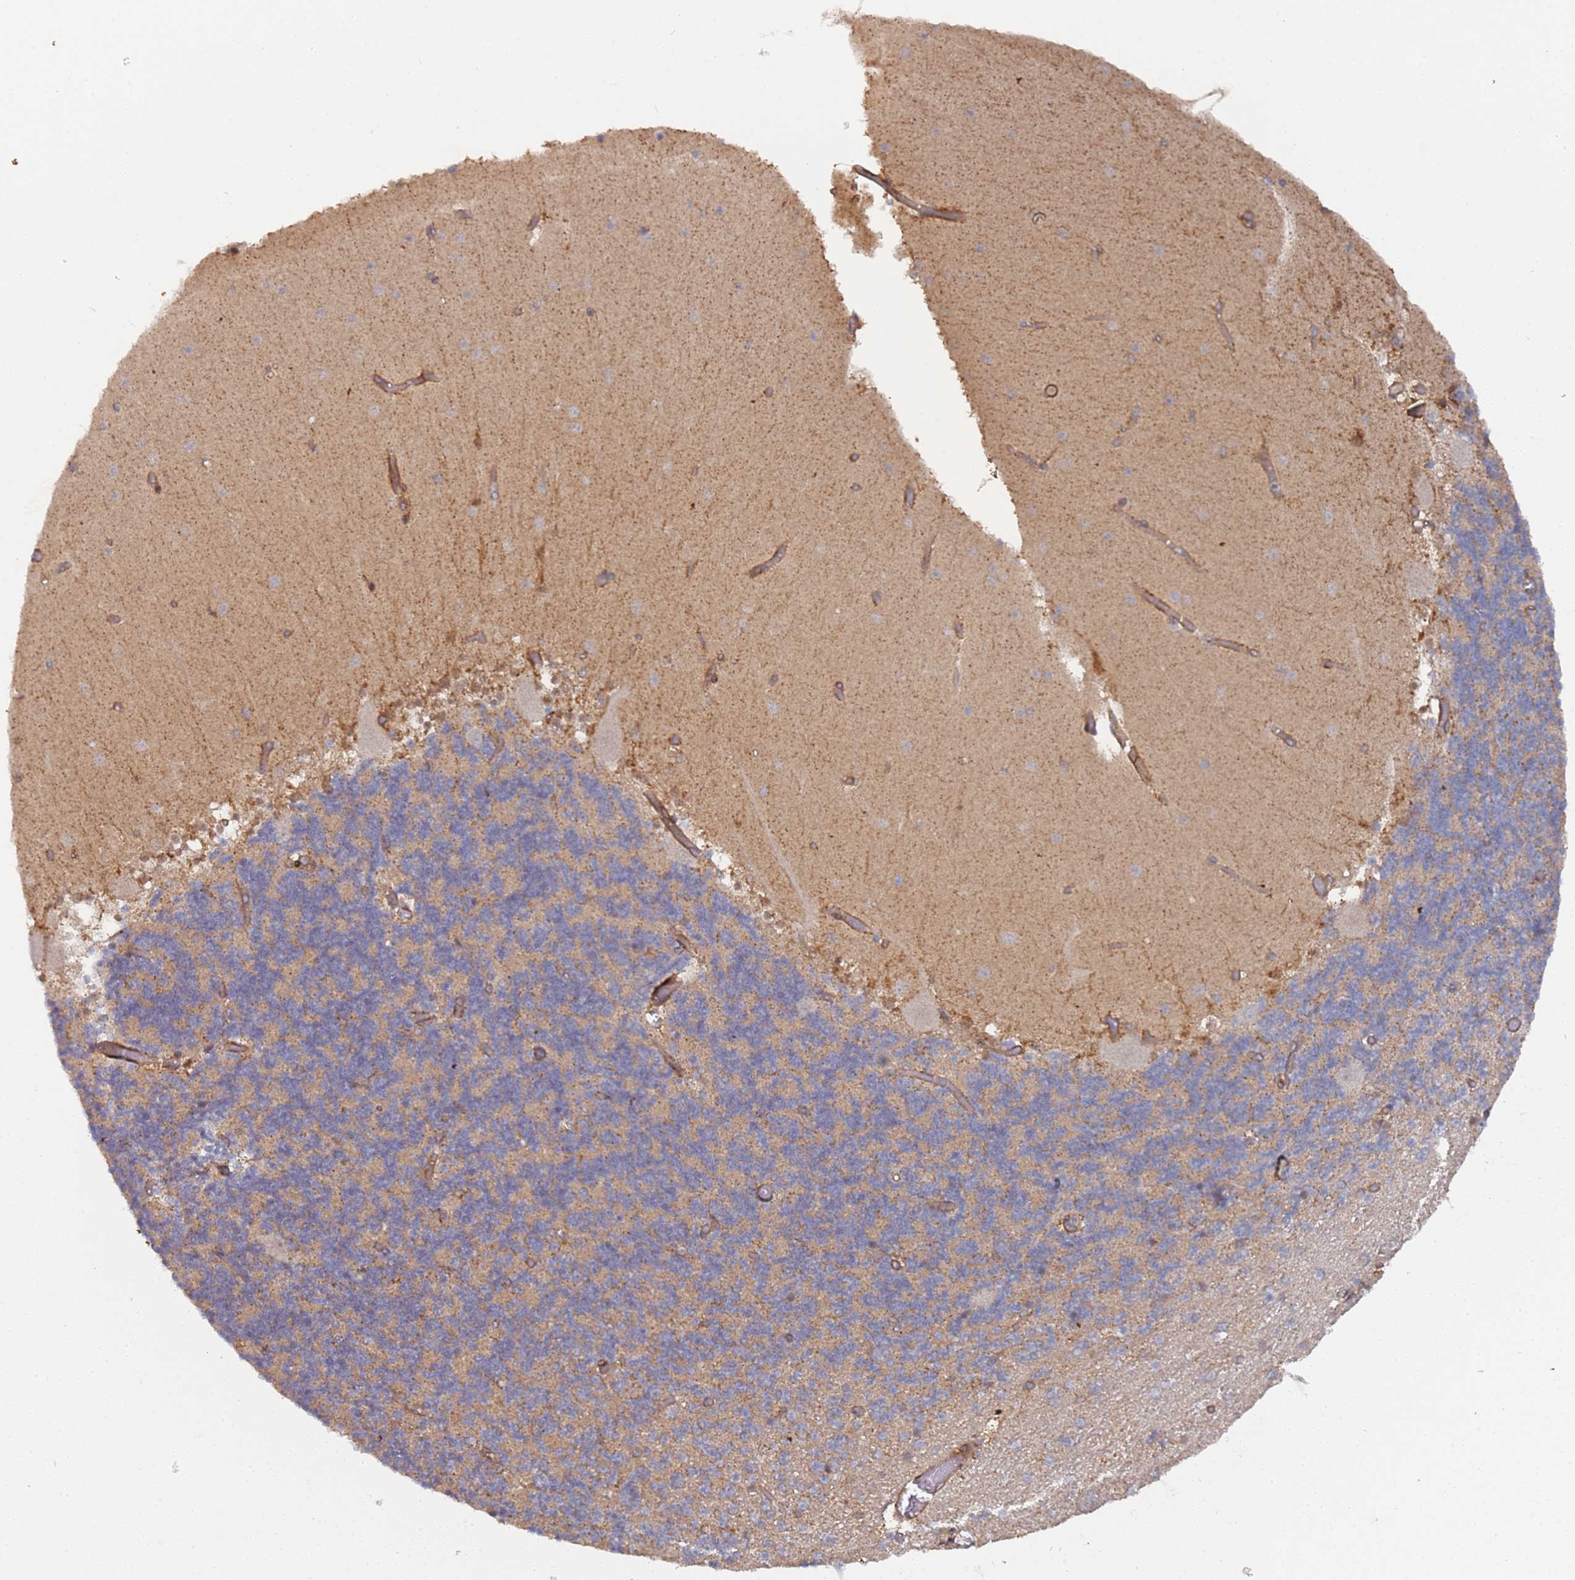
{"staining": {"intensity": "weak", "quantity": "<25%", "location": "cytoplasmic/membranous"}, "tissue": "cerebellum", "cell_type": "Cells in granular layer", "image_type": "normal", "snomed": [{"axis": "morphology", "description": "Normal tissue, NOS"}, {"axis": "topography", "description": "Cerebellum"}], "caption": "This is an immunohistochemistry micrograph of normal cerebellum. There is no staining in cells in granular layer.", "gene": "DDX60", "patient": {"sex": "female", "age": 28}}